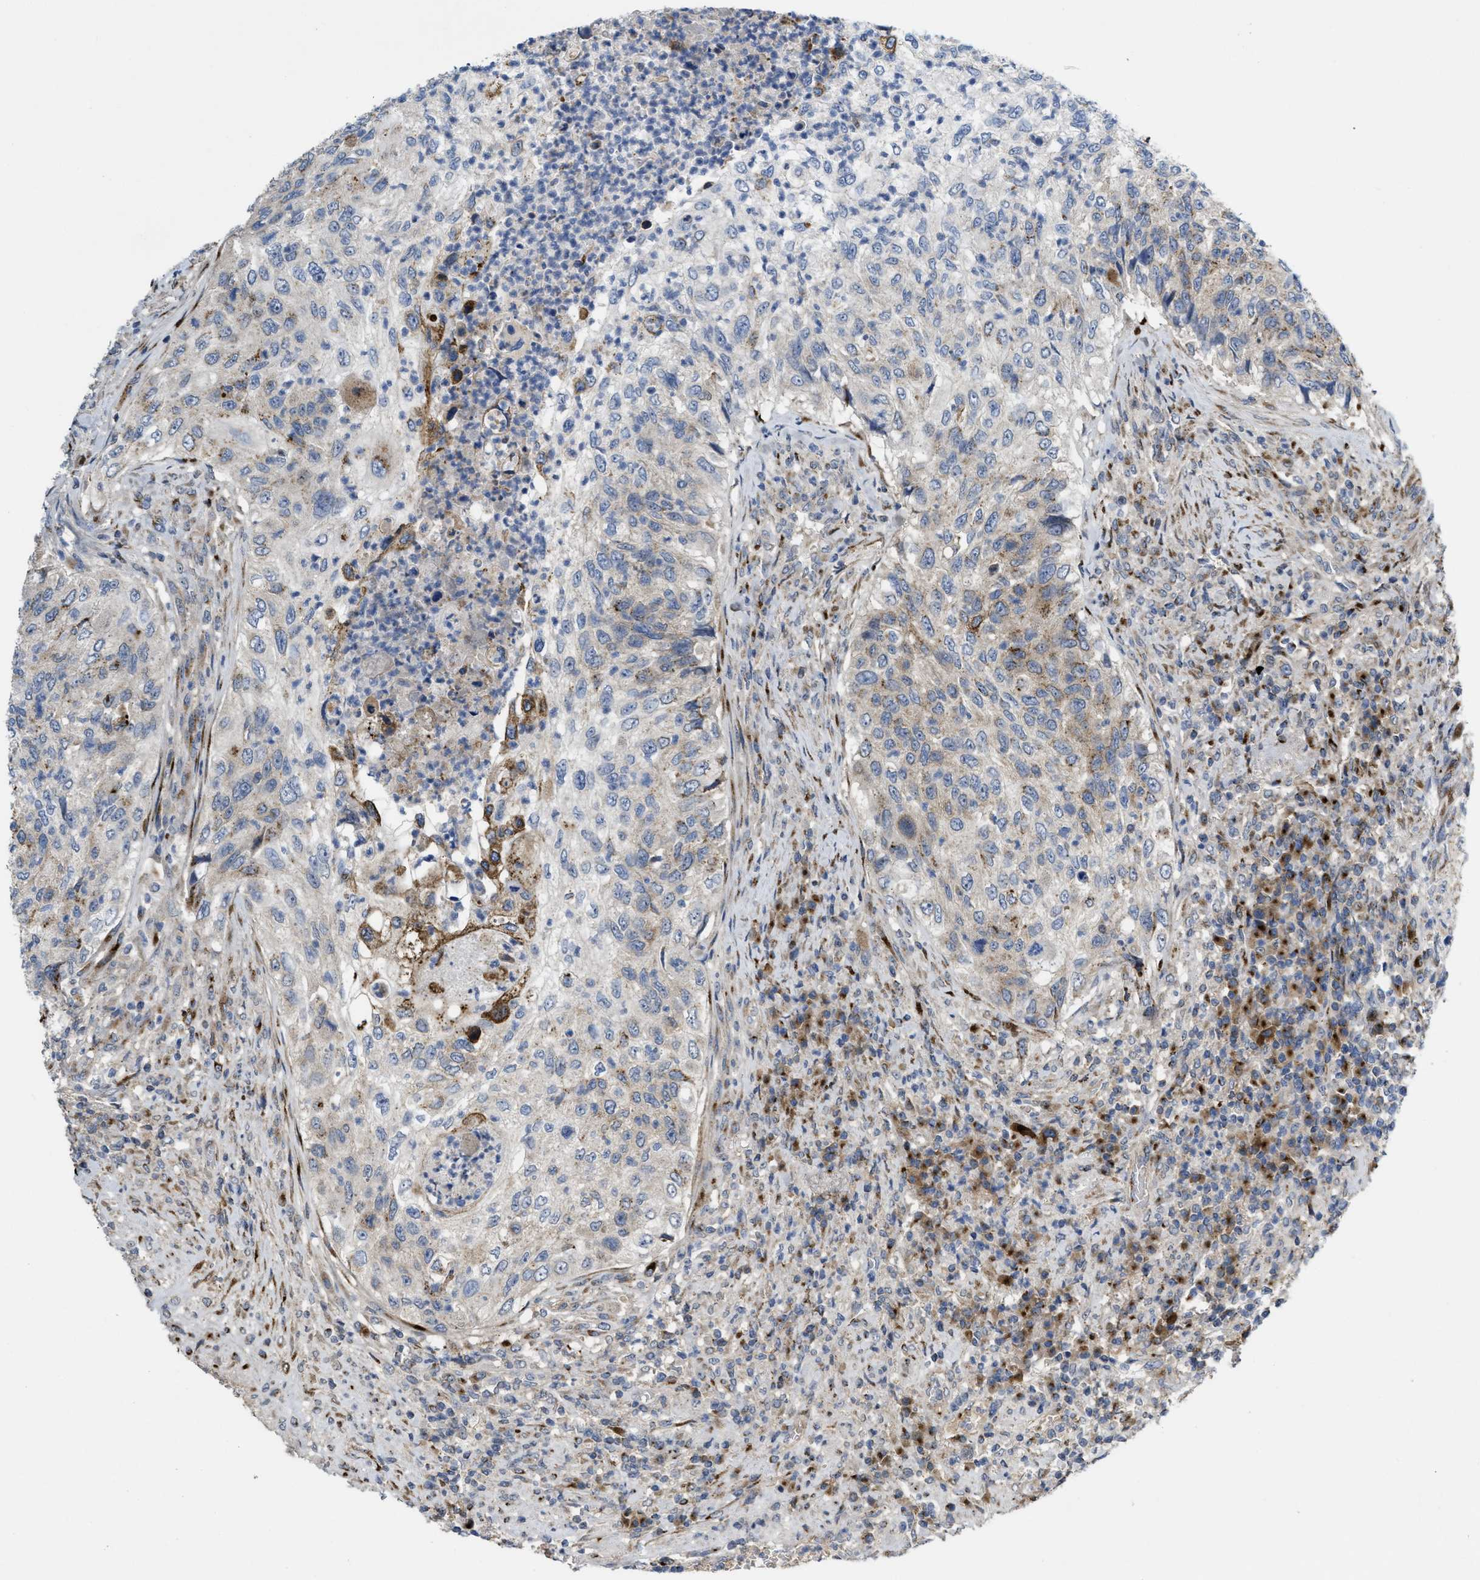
{"staining": {"intensity": "moderate", "quantity": "<25%", "location": "cytoplasmic/membranous"}, "tissue": "urothelial cancer", "cell_type": "Tumor cells", "image_type": "cancer", "snomed": [{"axis": "morphology", "description": "Urothelial carcinoma, High grade"}, {"axis": "topography", "description": "Urinary bladder"}], "caption": "Protein staining by IHC shows moderate cytoplasmic/membranous staining in about <25% of tumor cells in urothelial cancer.", "gene": "ZNF70", "patient": {"sex": "female", "age": 60}}